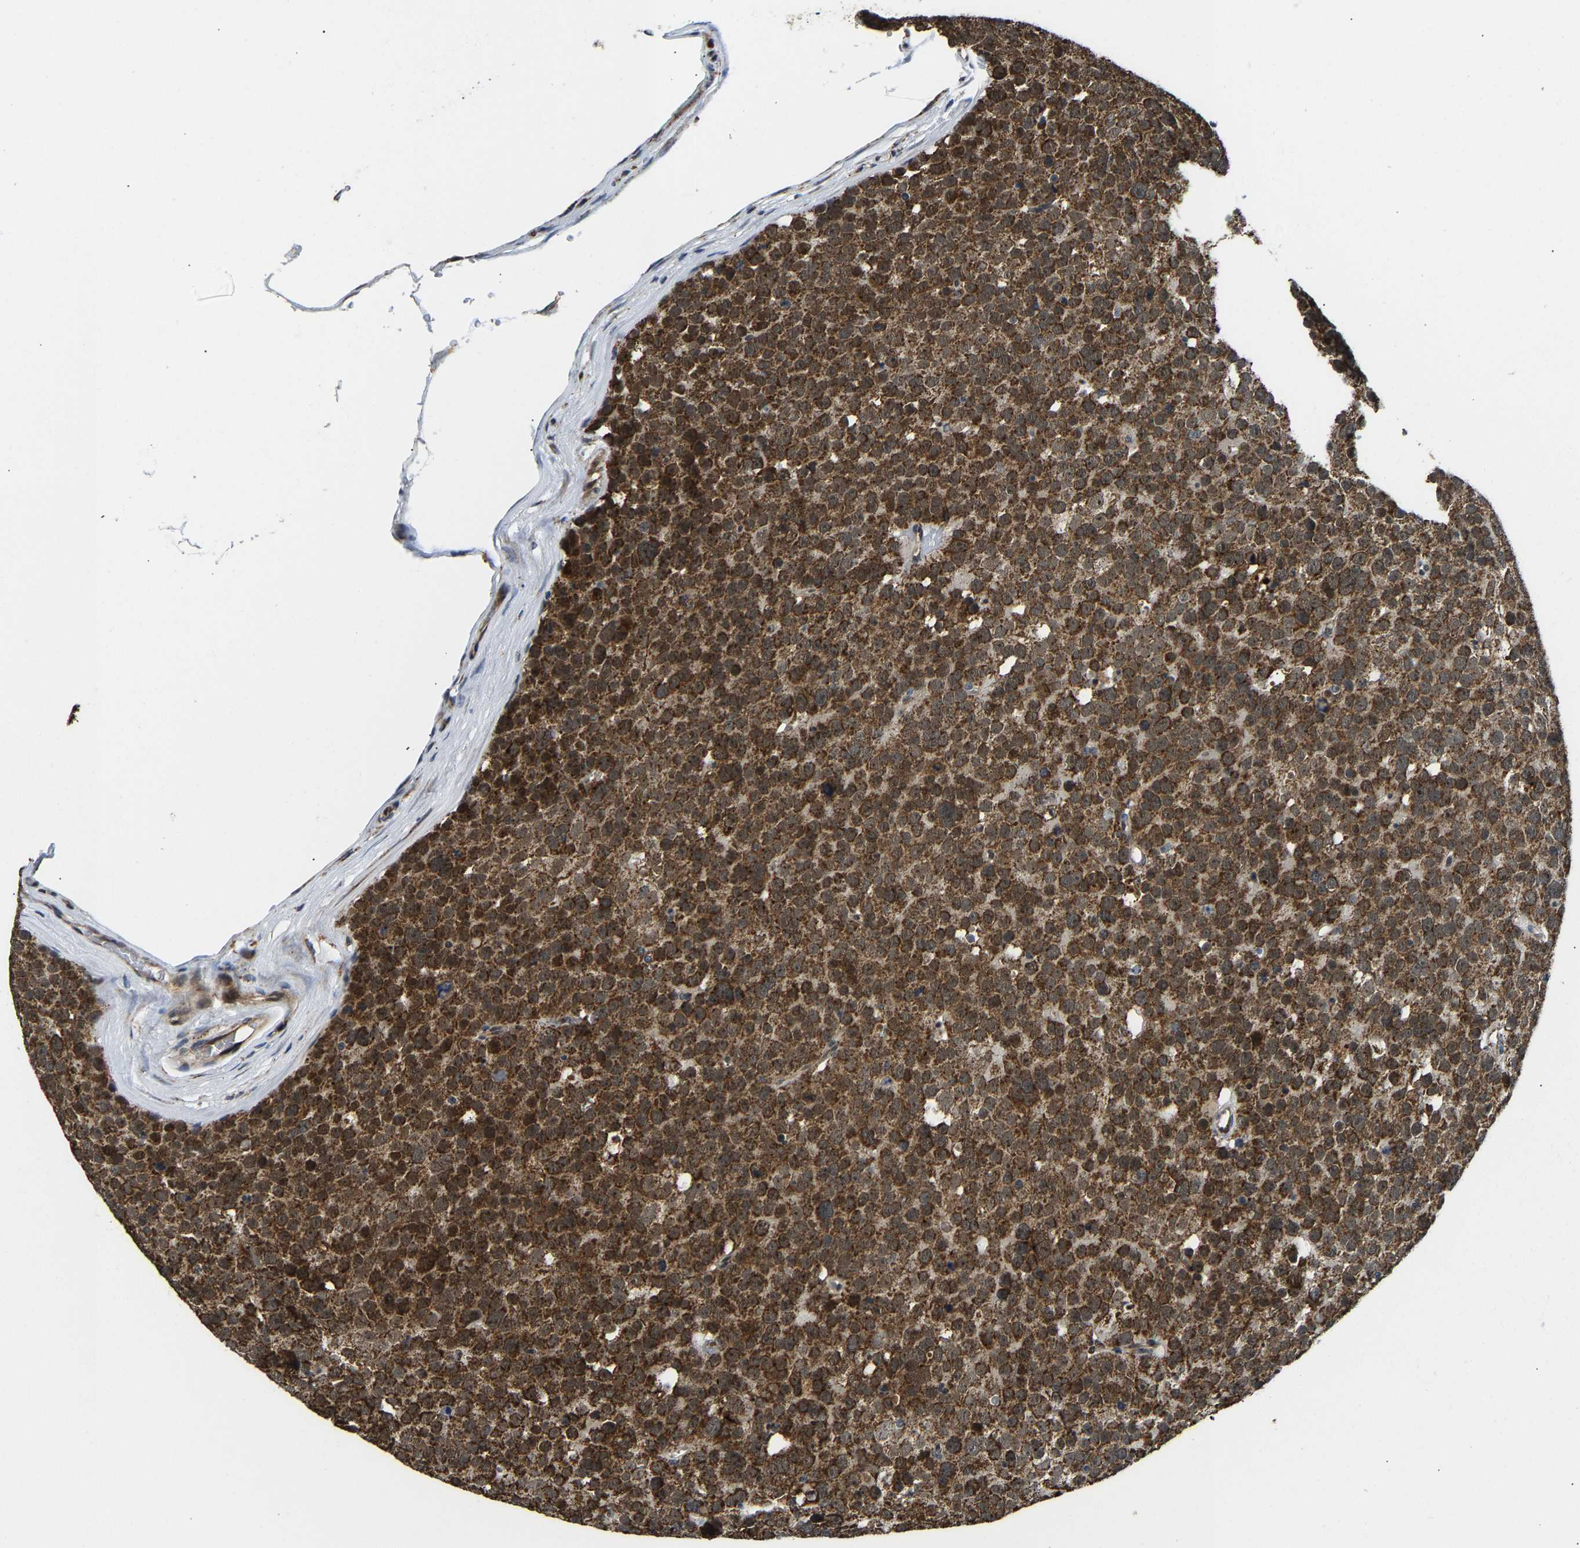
{"staining": {"intensity": "moderate", "quantity": ">75%", "location": "cytoplasmic/membranous"}, "tissue": "testis cancer", "cell_type": "Tumor cells", "image_type": "cancer", "snomed": [{"axis": "morphology", "description": "Seminoma, NOS"}, {"axis": "topography", "description": "Testis"}], "caption": "Testis cancer was stained to show a protein in brown. There is medium levels of moderate cytoplasmic/membranous positivity in approximately >75% of tumor cells.", "gene": "GIMAP7", "patient": {"sex": "male", "age": 71}}